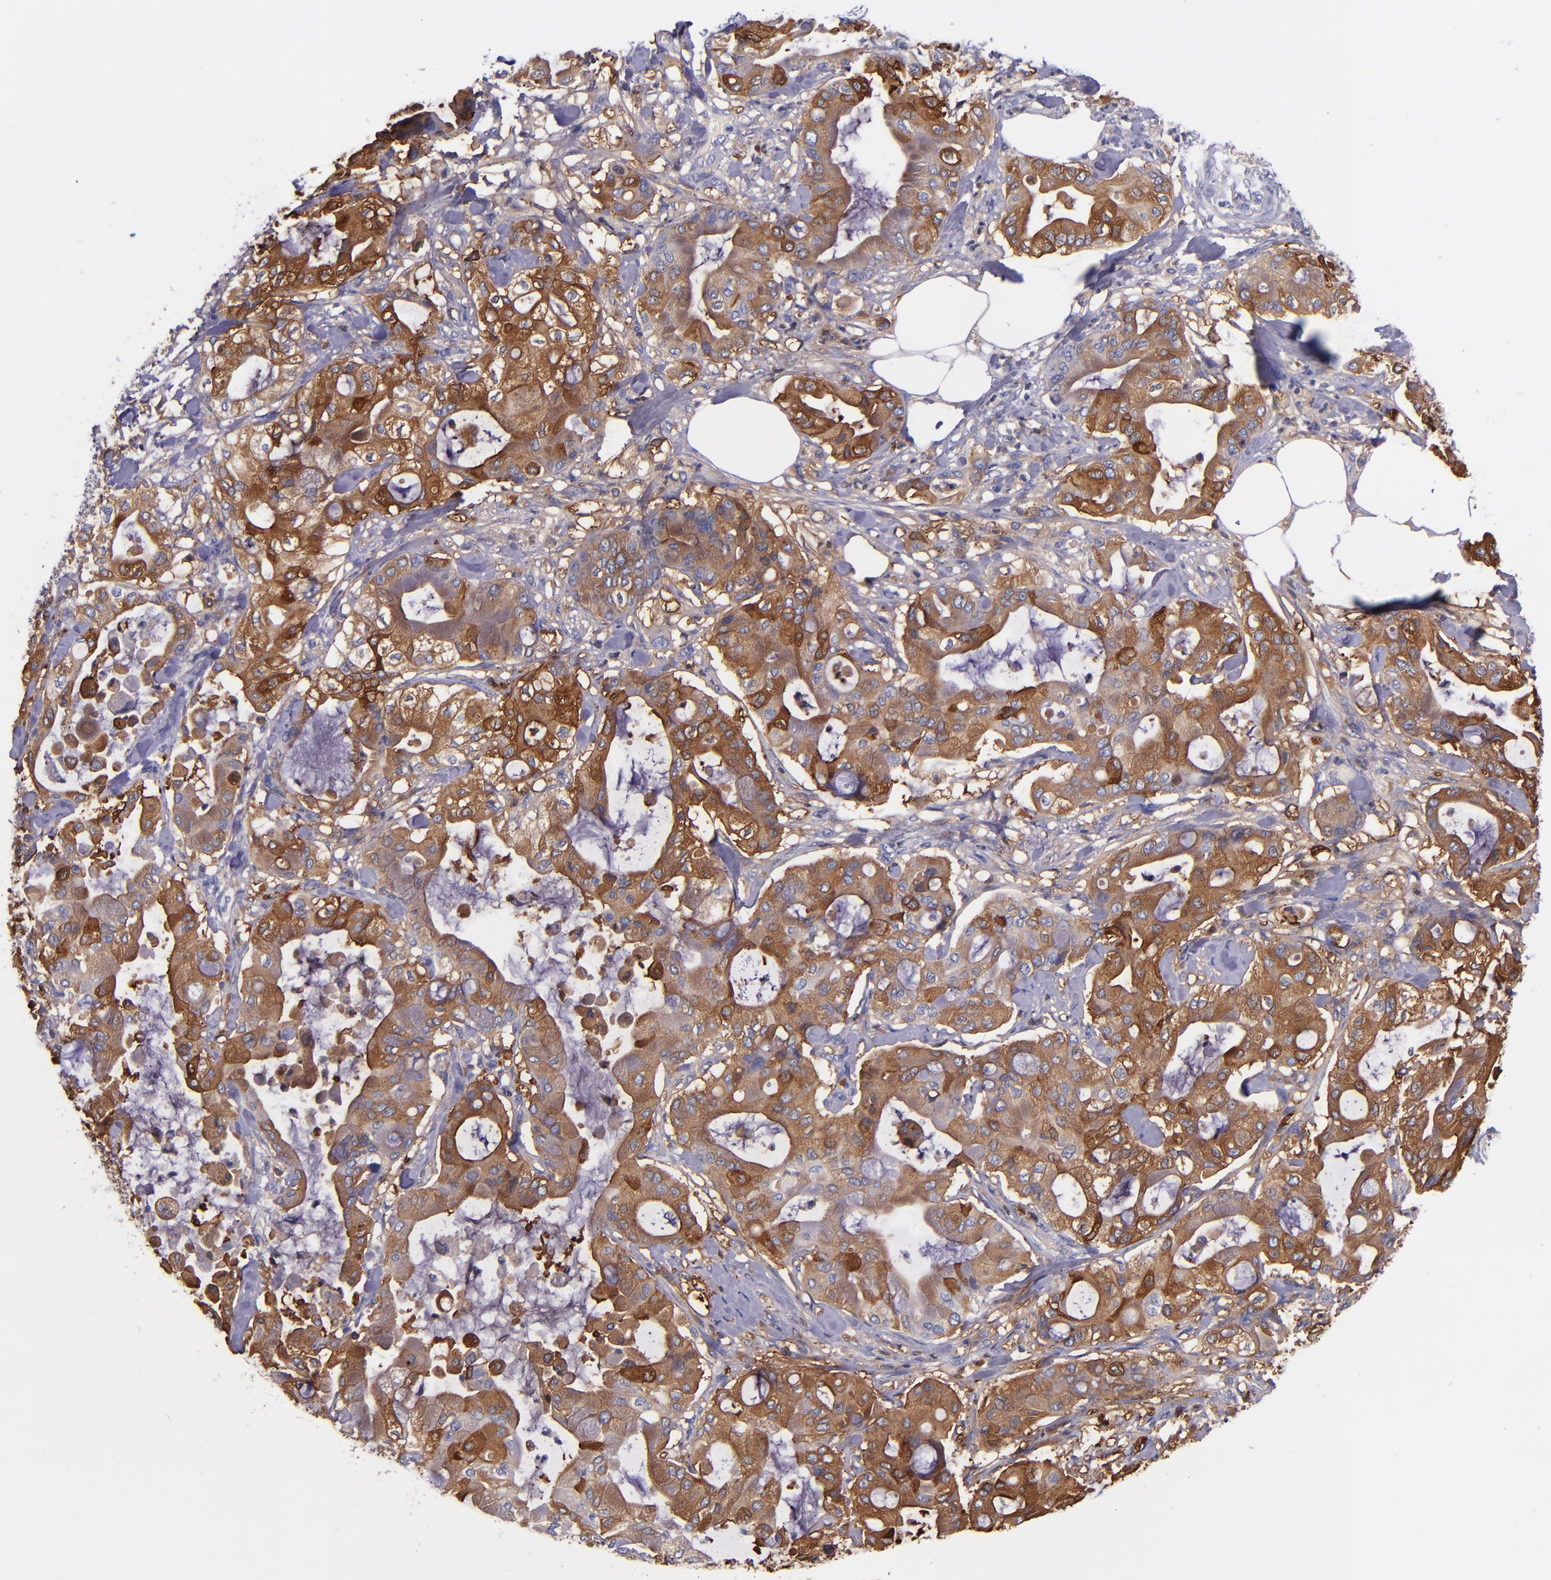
{"staining": {"intensity": "strong", "quantity": ">75%", "location": "cytoplasmic/membranous"}, "tissue": "pancreatic cancer", "cell_type": "Tumor cells", "image_type": "cancer", "snomed": [{"axis": "morphology", "description": "Adenocarcinoma, NOS"}, {"axis": "morphology", "description": "Adenocarcinoma, metastatic, NOS"}, {"axis": "topography", "description": "Lymph node"}, {"axis": "topography", "description": "Pancreas"}, {"axis": "topography", "description": "Duodenum"}], "caption": "There is high levels of strong cytoplasmic/membranous staining in tumor cells of pancreatic cancer, as demonstrated by immunohistochemical staining (brown color).", "gene": "IVL", "patient": {"sex": "female", "age": 64}}